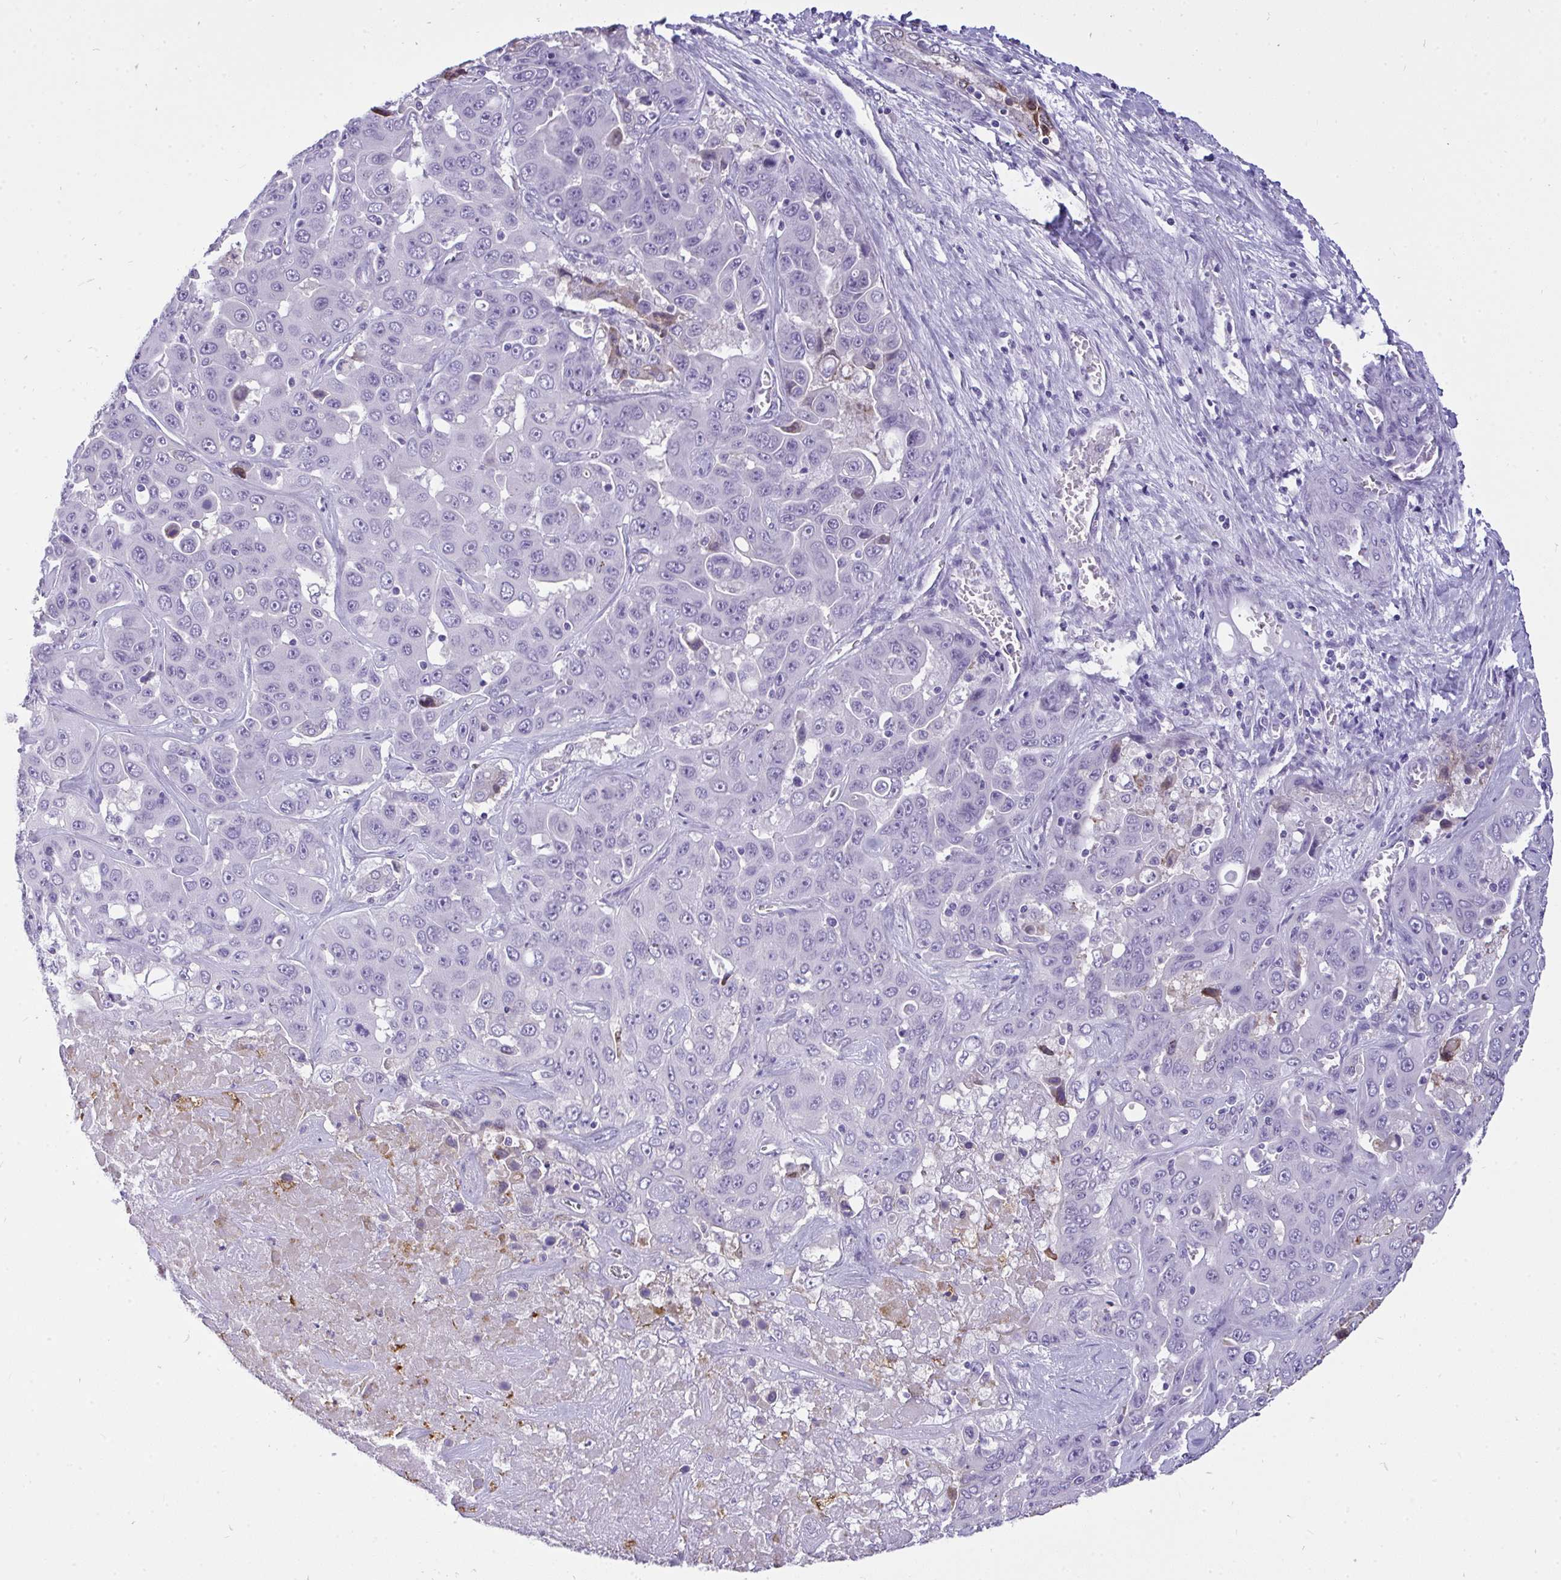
{"staining": {"intensity": "negative", "quantity": "none", "location": "none"}, "tissue": "liver cancer", "cell_type": "Tumor cells", "image_type": "cancer", "snomed": [{"axis": "morphology", "description": "Cholangiocarcinoma"}, {"axis": "topography", "description": "Liver"}], "caption": "Tumor cells are negative for protein expression in human liver cholangiocarcinoma.", "gene": "VGLL3", "patient": {"sex": "female", "age": 52}}